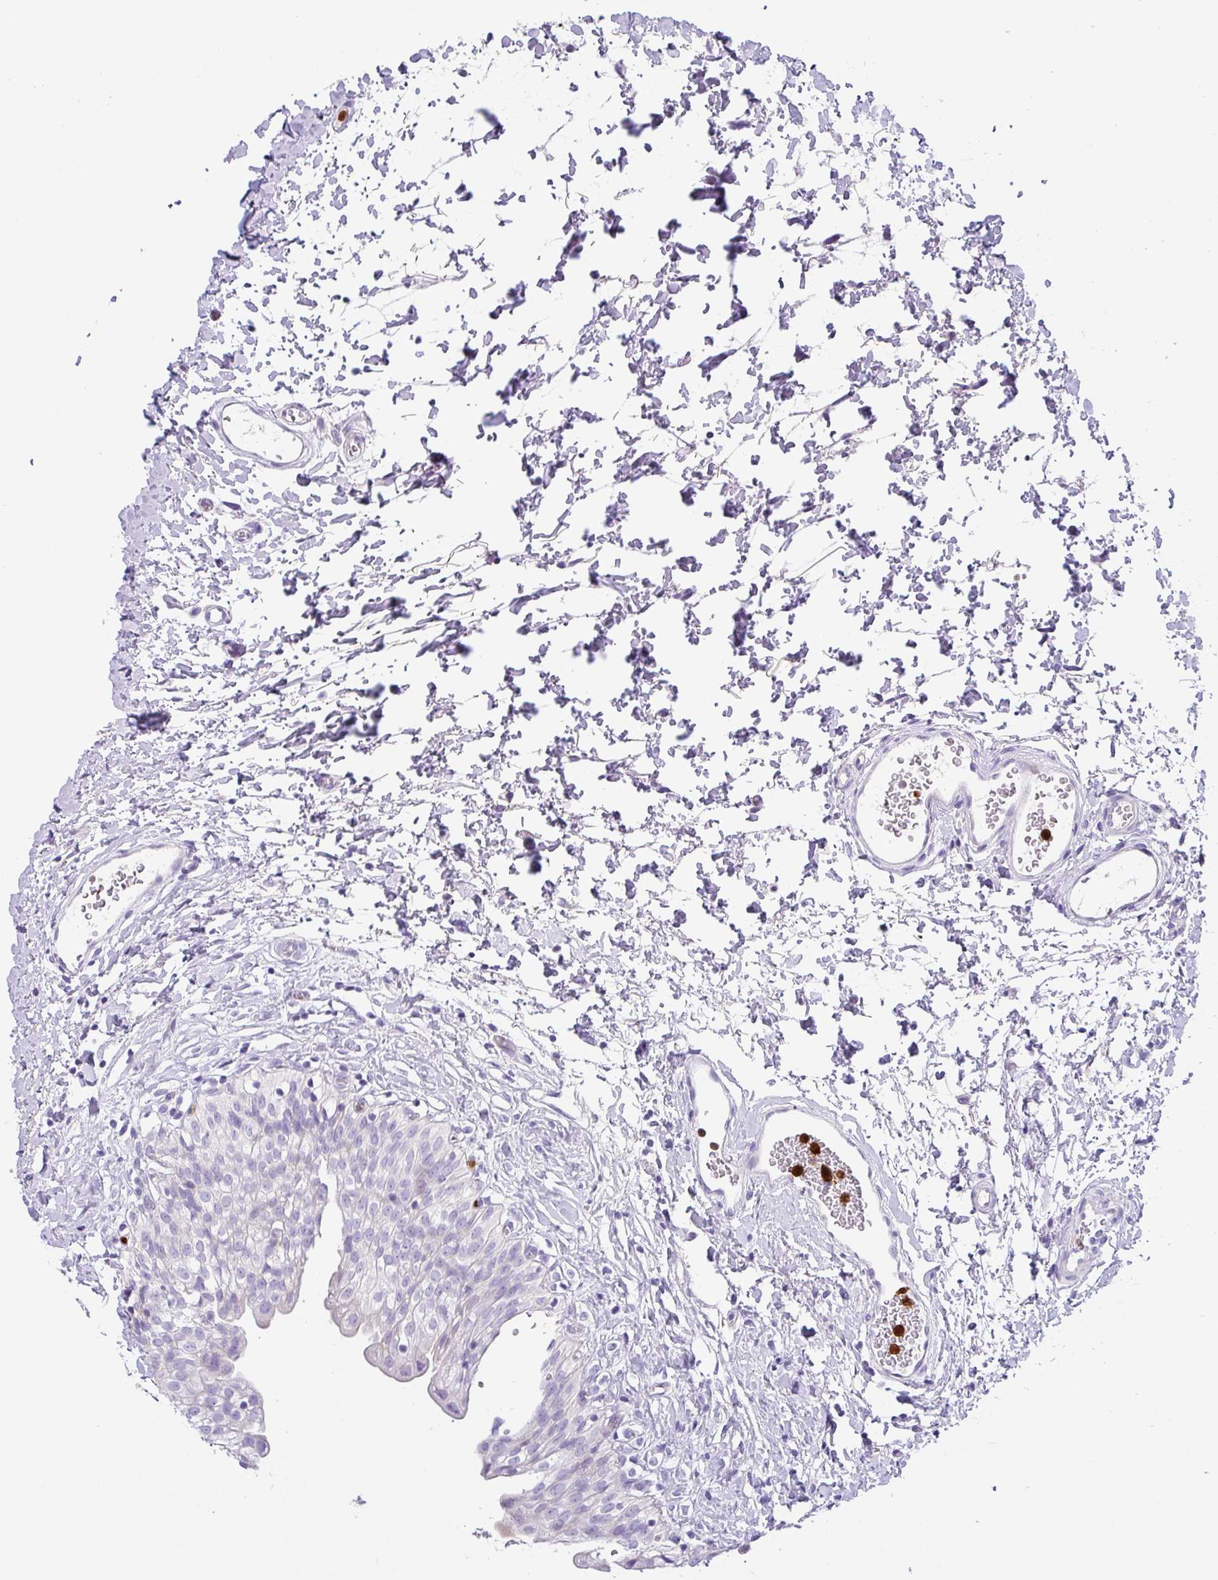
{"staining": {"intensity": "weak", "quantity": "<25%", "location": "cytoplasmic/membranous"}, "tissue": "urinary bladder", "cell_type": "Urothelial cells", "image_type": "normal", "snomed": [{"axis": "morphology", "description": "Normal tissue, NOS"}, {"axis": "topography", "description": "Urinary bladder"}], "caption": "A high-resolution micrograph shows immunohistochemistry staining of unremarkable urinary bladder, which shows no significant positivity in urothelial cells.", "gene": "SH2D3C", "patient": {"sex": "male", "age": 51}}